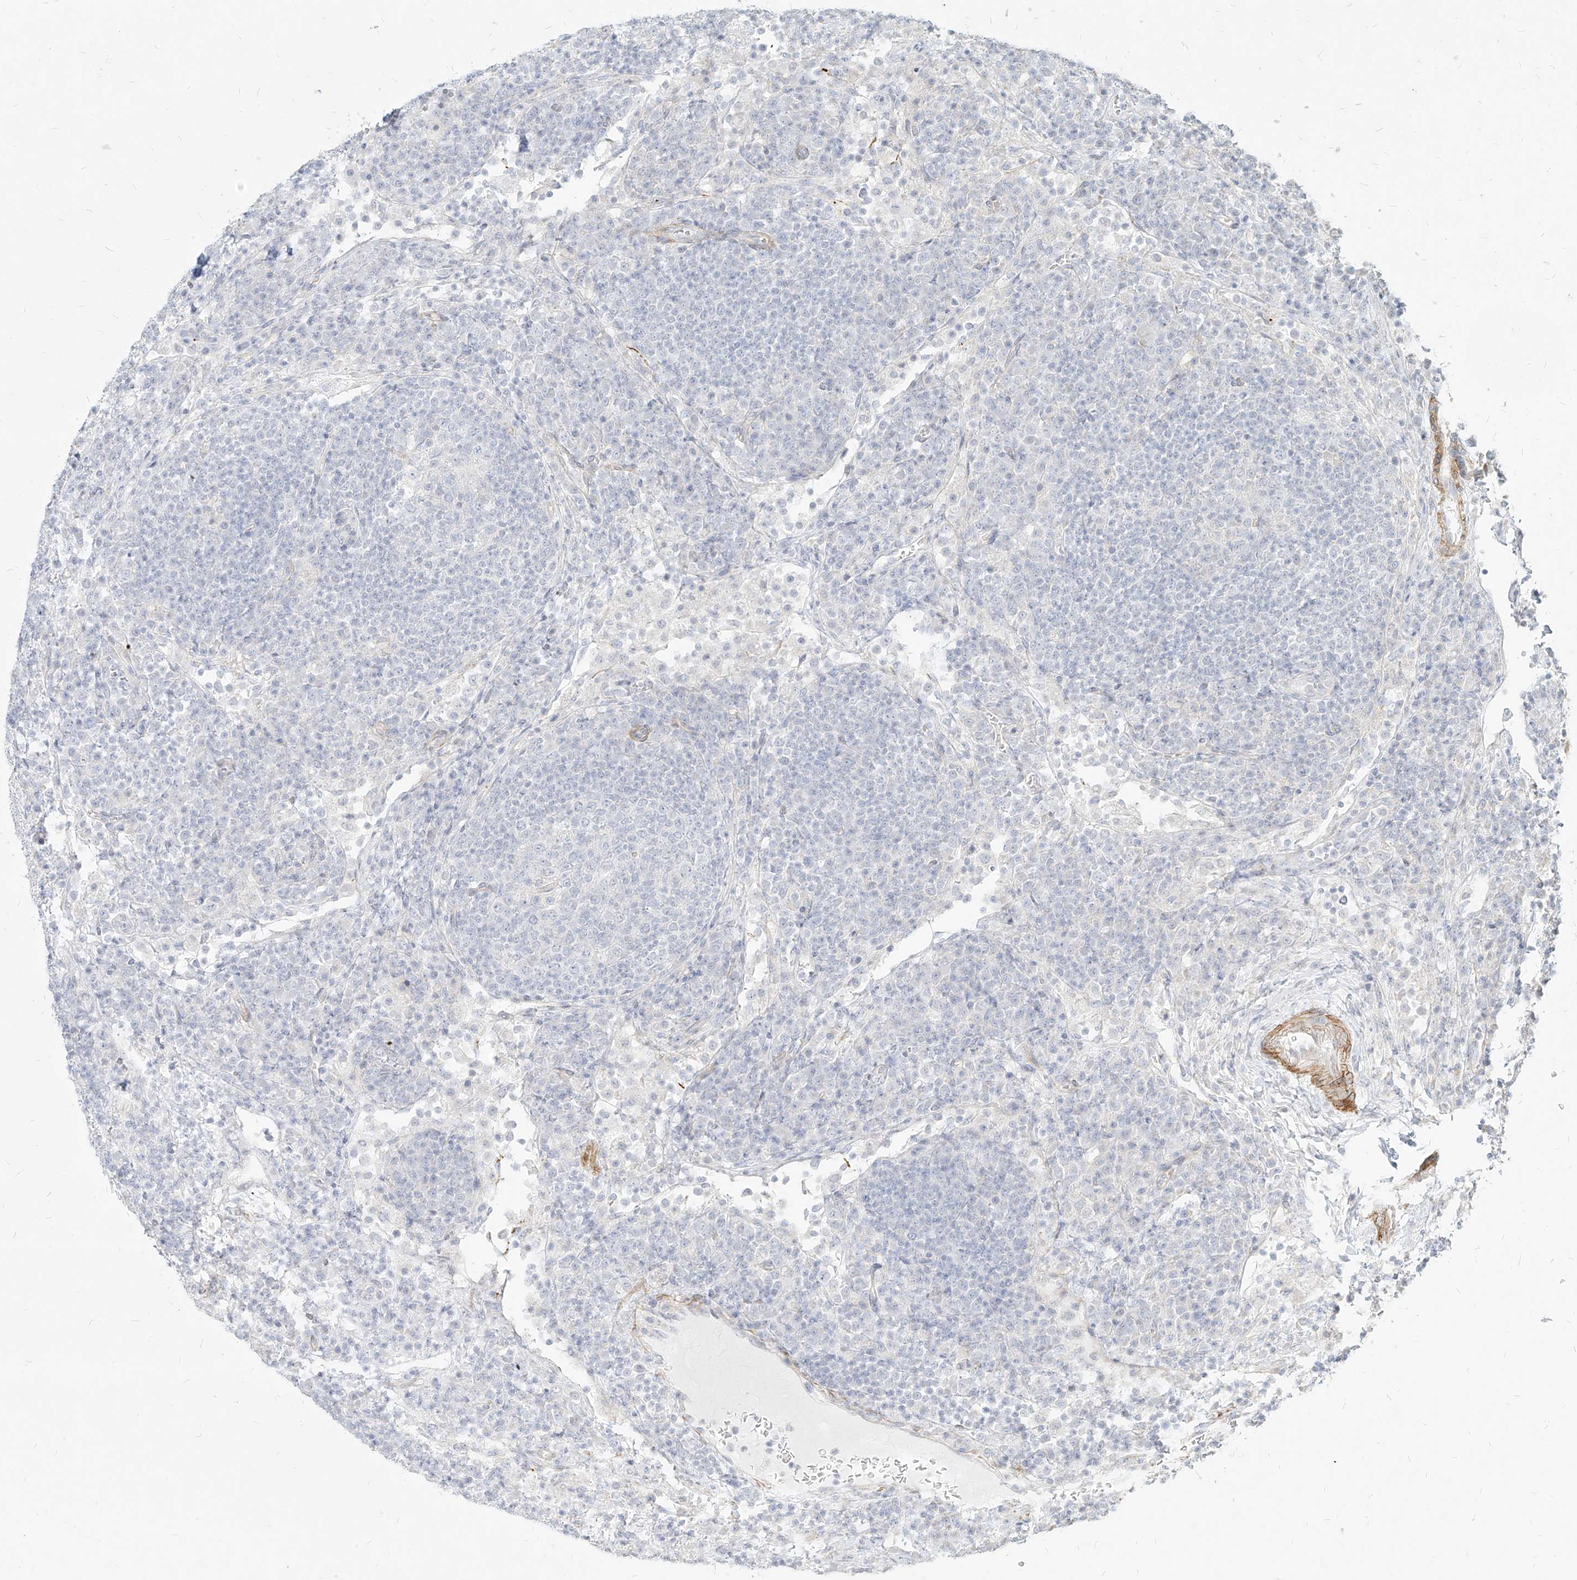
{"staining": {"intensity": "negative", "quantity": "none", "location": "none"}, "tissue": "lymph node", "cell_type": "Germinal center cells", "image_type": "normal", "snomed": [{"axis": "morphology", "description": "Normal tissue, NOS"}, {"axis": "topography", "description": "Lymph node"}], "caption": "Histopathology image shows no significant protein staining in germinal center cells of normal lymph node.", "gene": "ITPKB", "patient": {"sex": "female", "age": 53}}